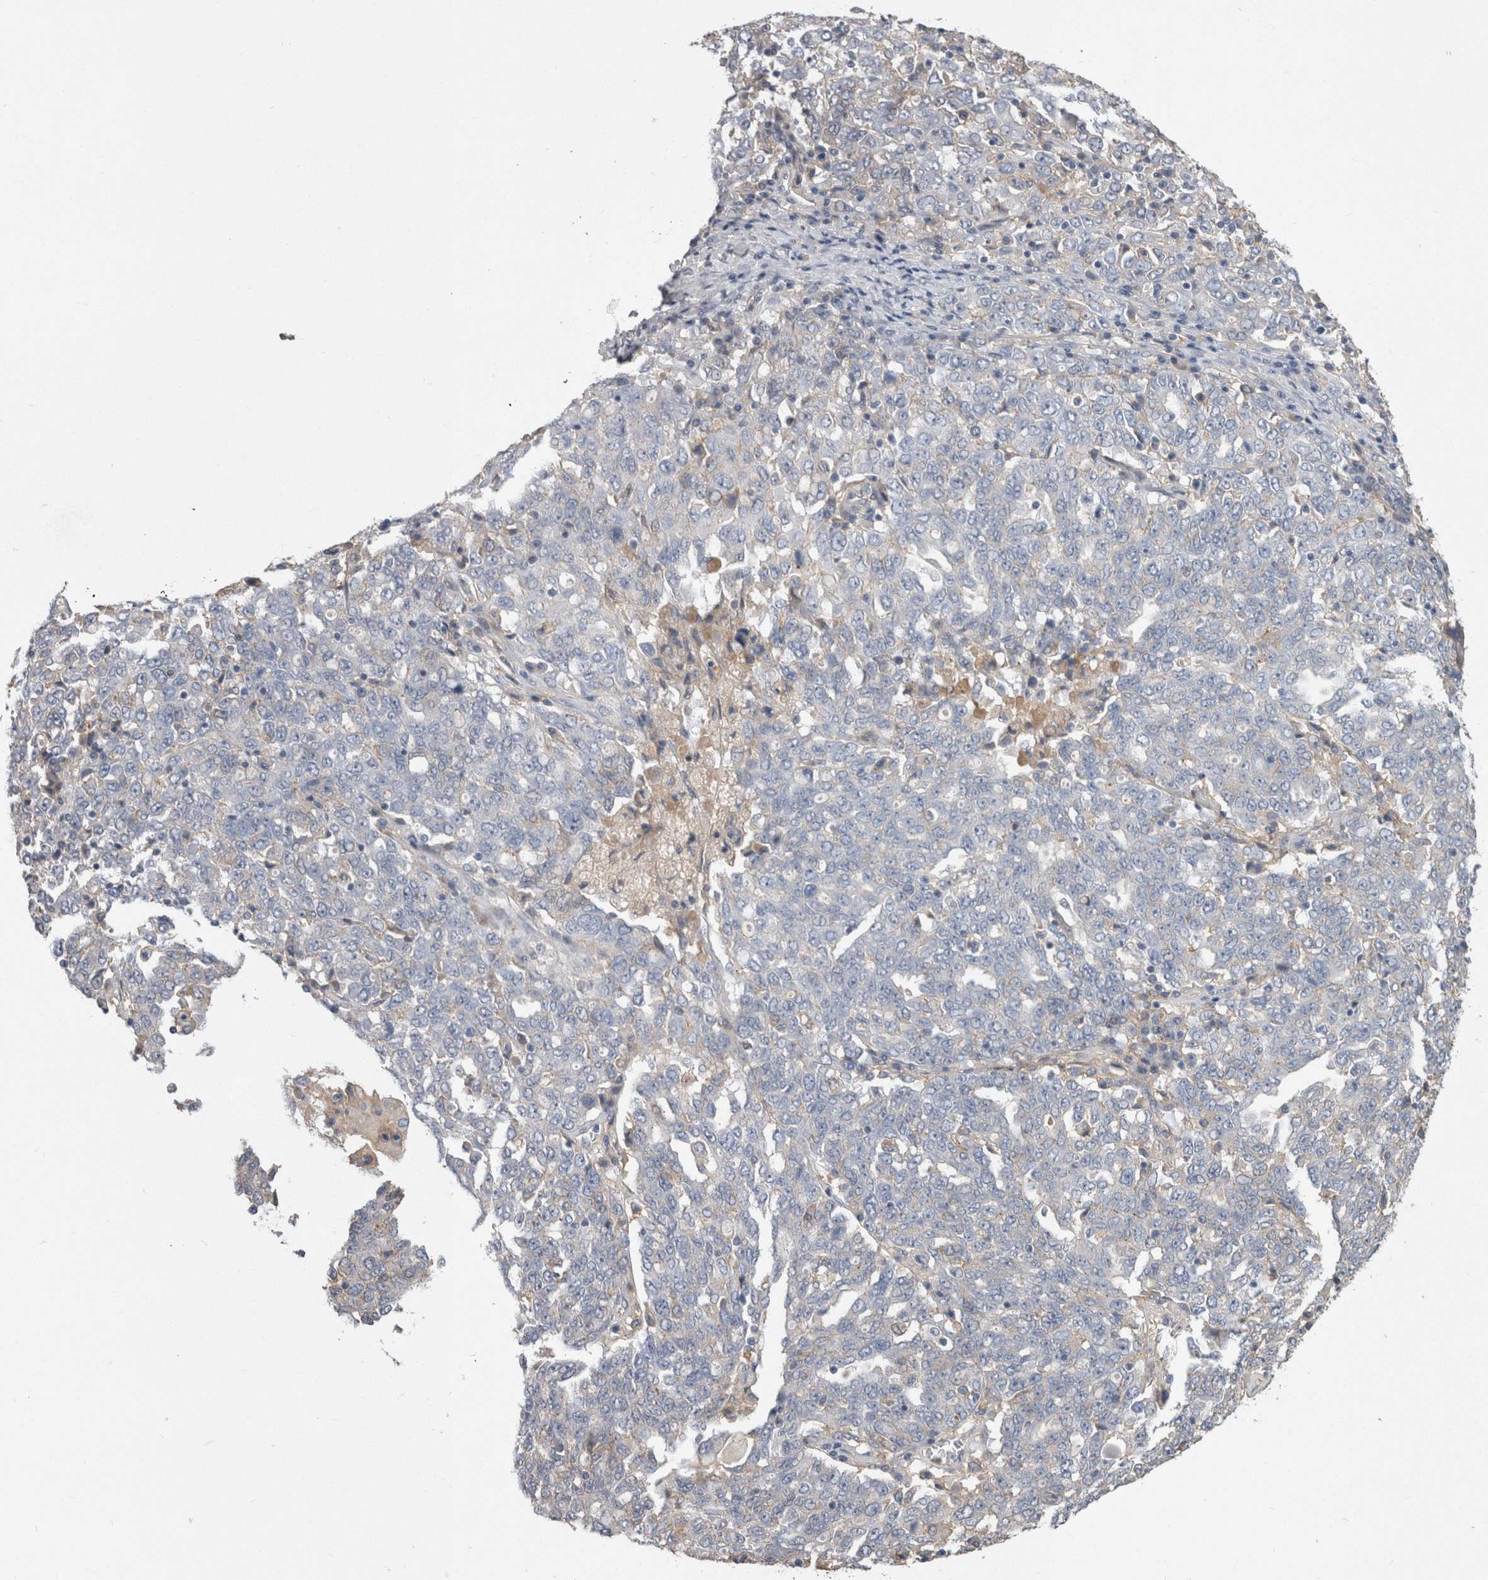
{"staining": {"intensity": "negative", "quantity": "none", "location": "none"}, "tissue": "ovarian cancer", "cell_type": "Tumor cells", "image_type": "cancer", "snomed": [{"axis": "morphology", "description": "Carcinoma, endometroid"}, {"axis": "topography", "description": "Ovary"}], "caption": "IHC image of neoplastic tissue: human ovarian cancer stained with DAB exhibits no significant protein staining in tumor cells.", "gene": "NECTIN2", "patient": {"sex": "female", "age": 62}}